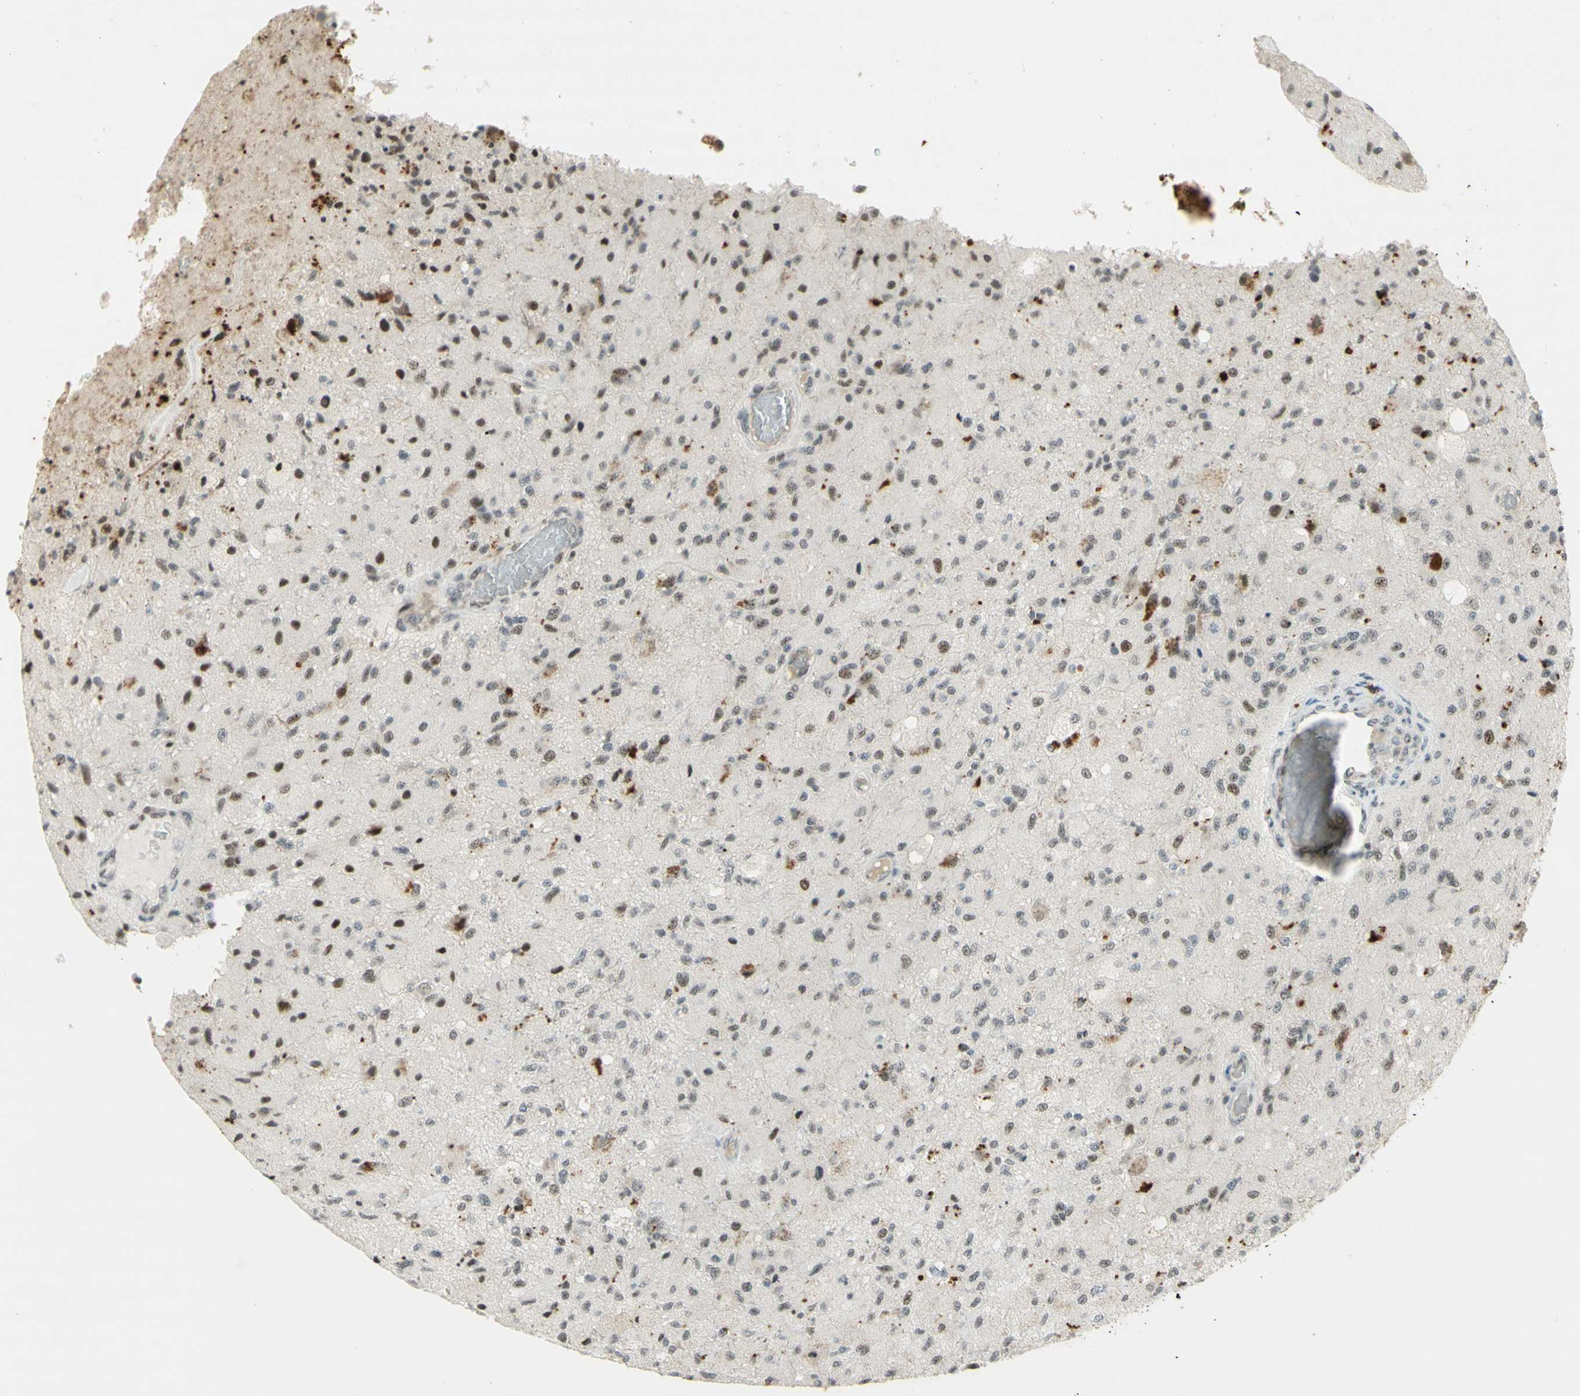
{"staining": {"intensity": "moderate", "quantity": ">75%", "location": "nuclear"}, "tissue": "glioma", "cell_type": "Tumor cells", "image_type": "cancer", "snomed": [{"axis": "morphology", "description": "Normal tissue, NOS"}, {"axis": "morphology", "description": "Glioma, malignant, High grade"}, {"axis": "topography", "description": "Cerebral cortex"}], "caption": "IHC micrograph of neoplastic tissue: human glioma stained using IHC exhibits medium levels of moderate protein expression localized specifically in the nuclear of tumor cells, appearing as a nuclear brown color.", "gene": "IRF1", "patient": {"sex": "male", "age": 77}}